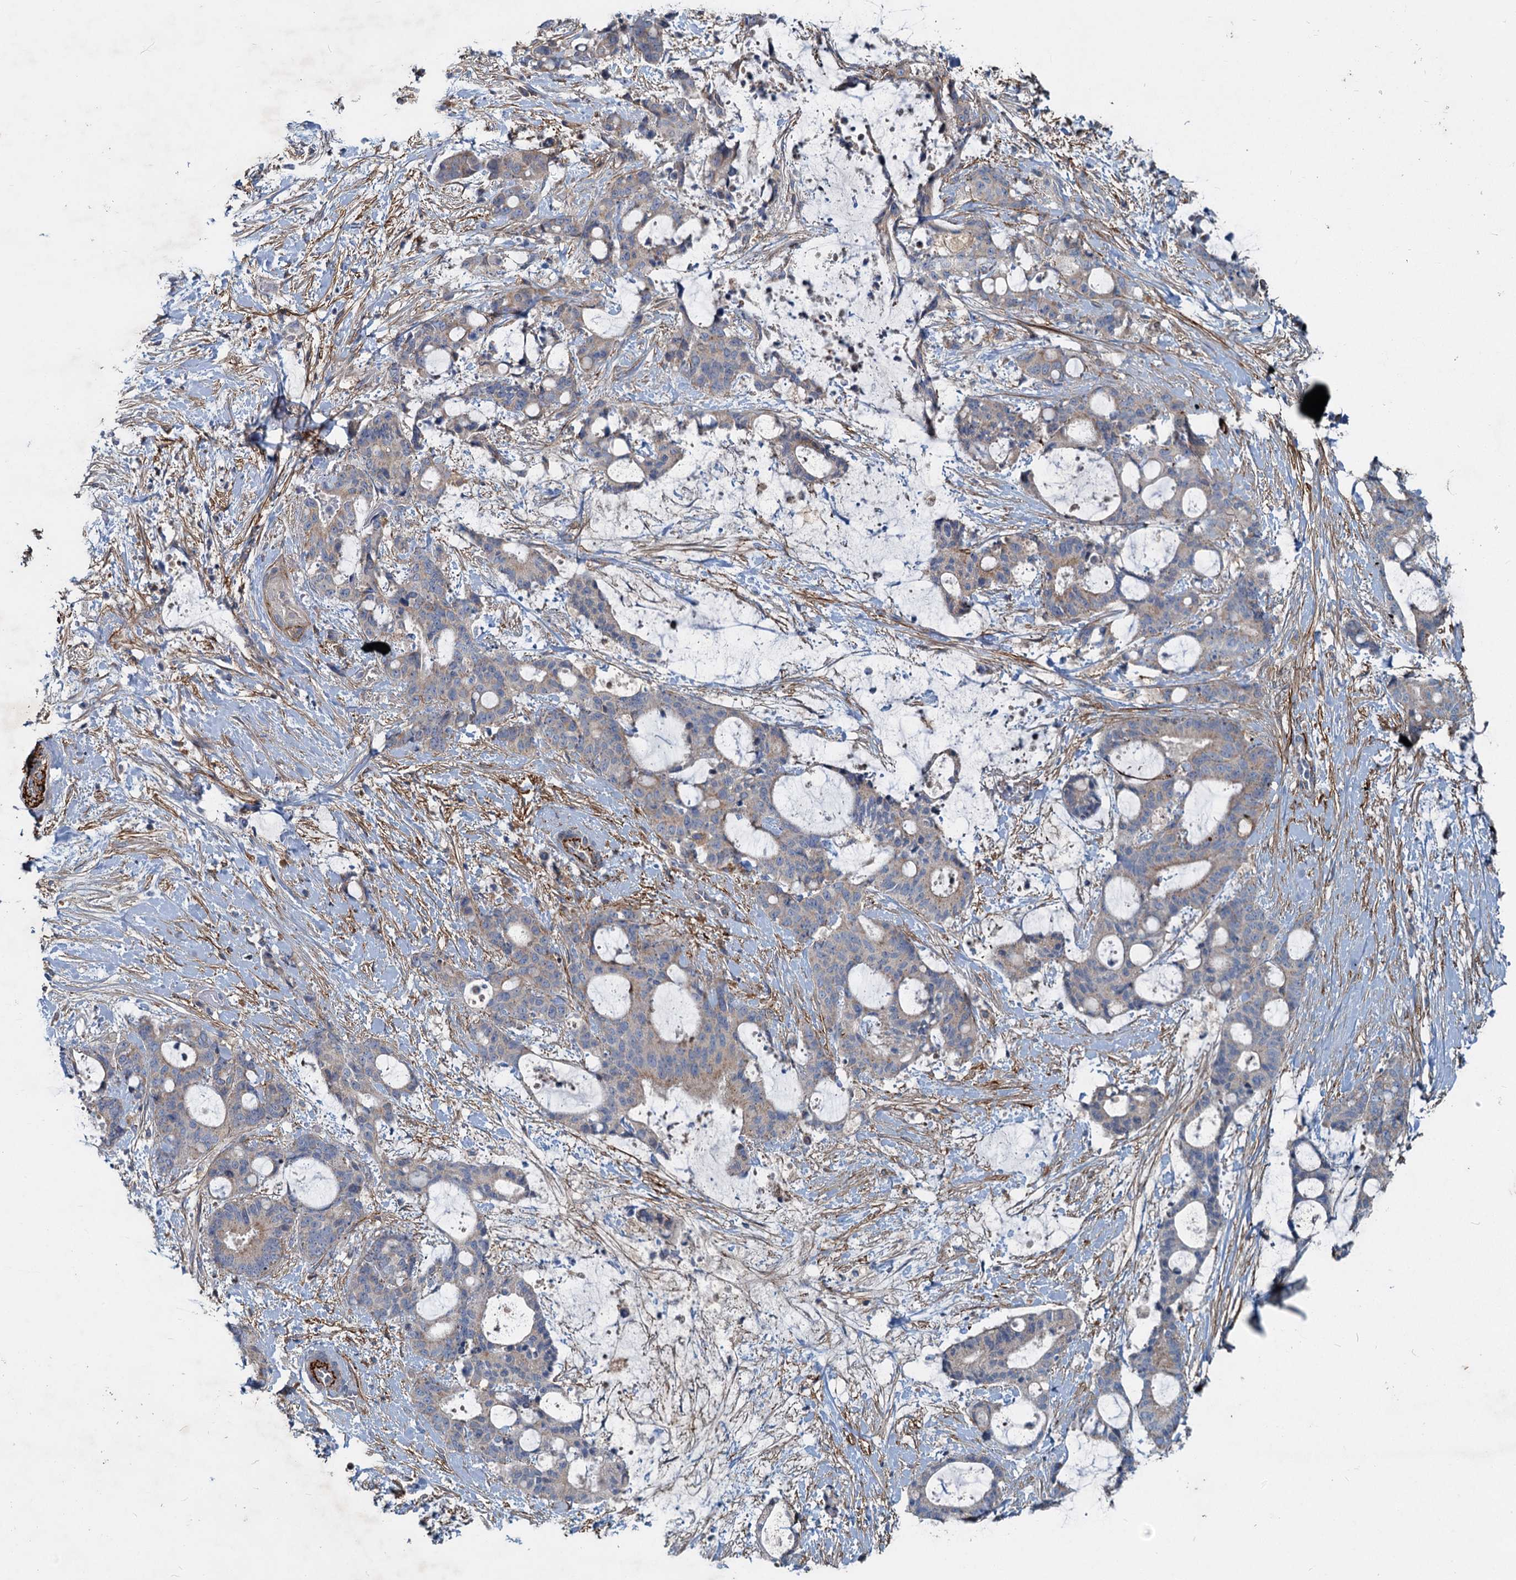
{"staining": {"intensity": "weak", "quantity": "<25%", "location": "cytoplasmic/membranous"}, "tissue": "liver cancer", "cell_type": "Tumor cells", "image_type": "cancer", "snomed": [{"axis": "morphology", "description": "Normal tissue, NOS"}, {"axis": "morphology", "description": "Cholangiocarcinoma"}, {"axis": "topography", "description": "Liver"}, {"axis": "topography", "description": "Peripheral nerve tissue"}], "caption": "Micrograph shows no protein positivity in tumor cells of liver cancer (cholangiocarcinoma) tissue.", "gene": "ADCY2", "patient": {"sex": "female", "age": 73}}